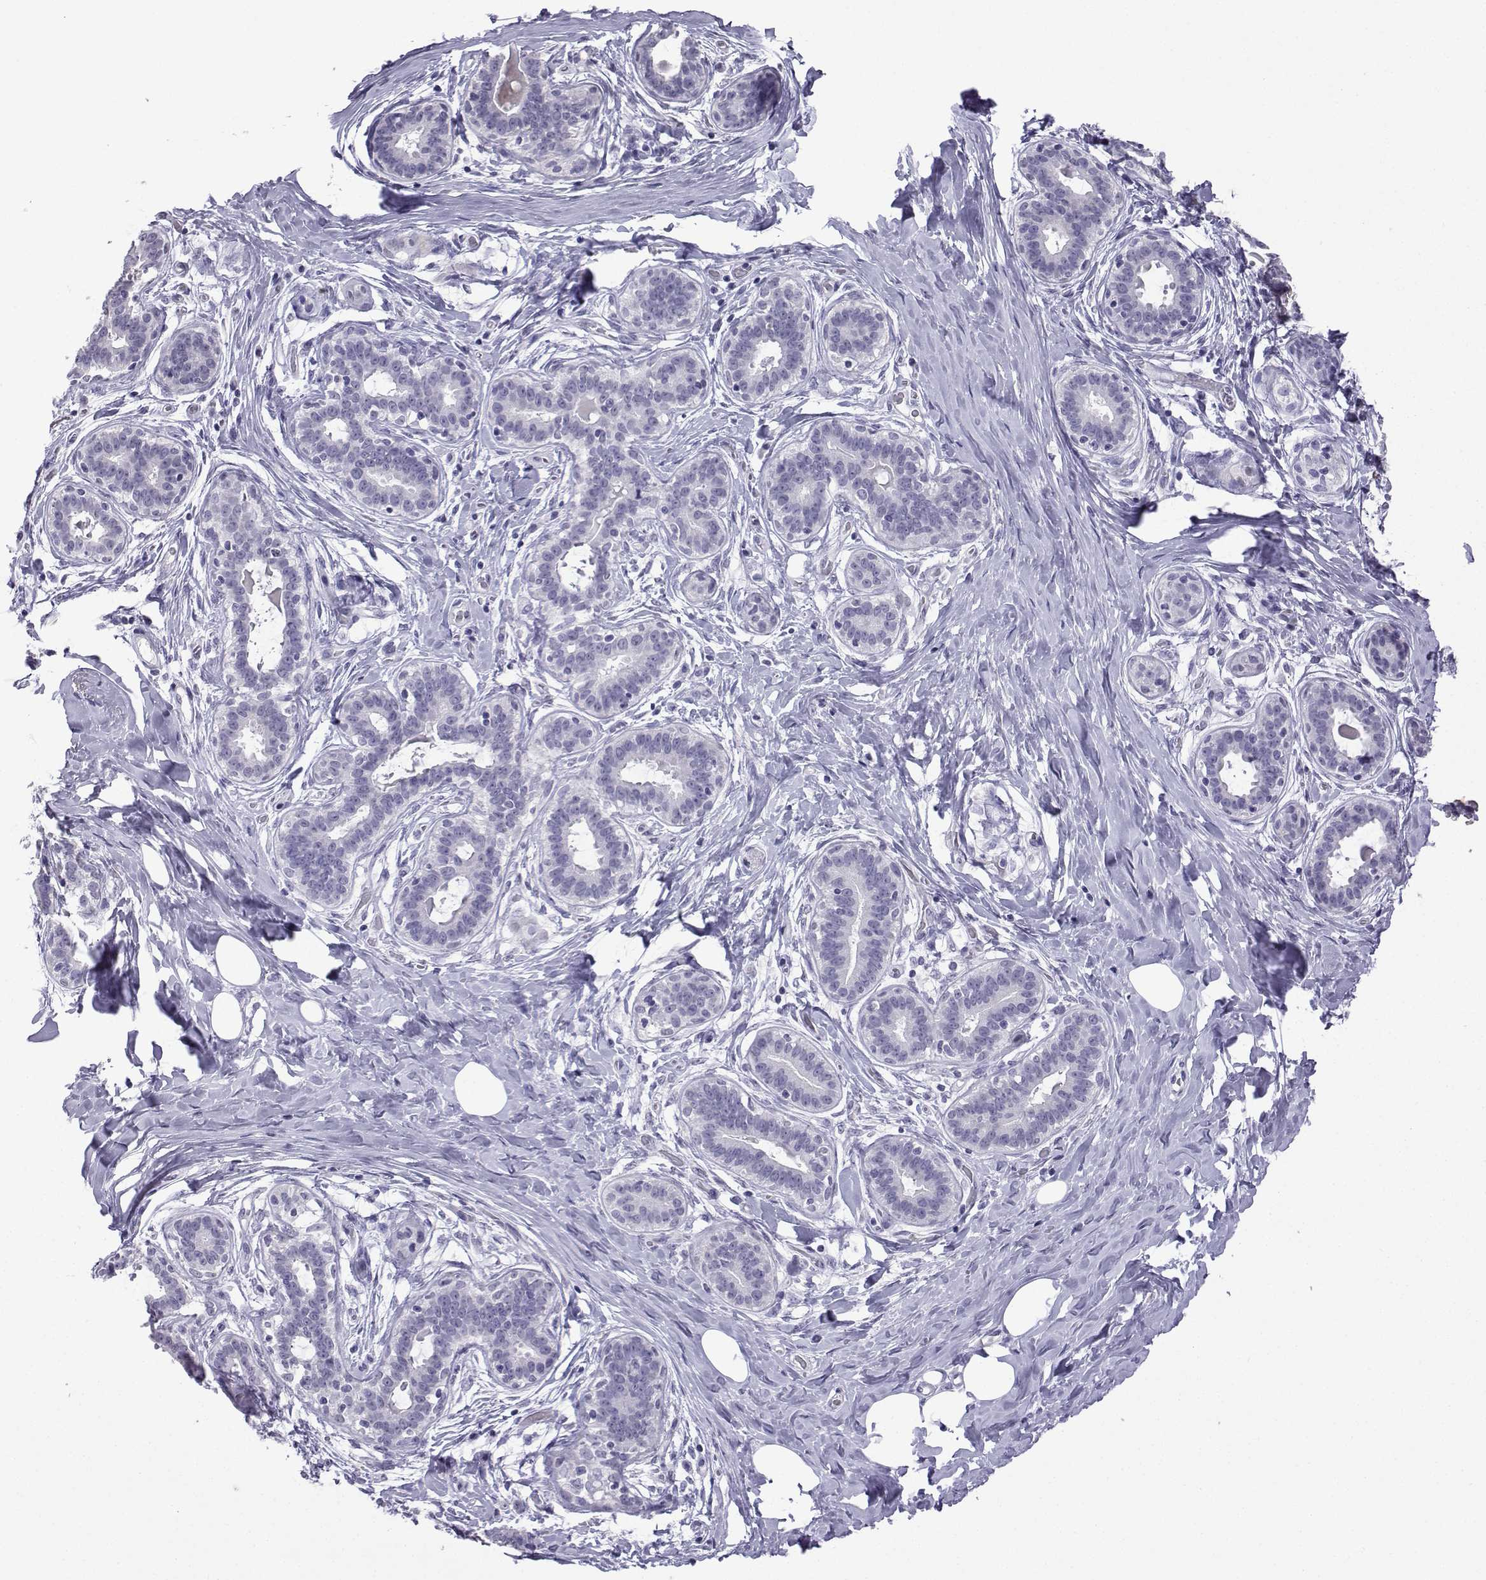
{"staining": {"intensity": "negative", "quantity": "none", "location": "none"}, "tissue": "breast", "cell_type": "Adipocytes", "image_type": "normal", "snomed": [{"axis": "morphology", "description": "Normal tissue, NOS"}, {"axis": "topography", "description": "Skin"}, {"axis": "topography", "description": "Breast"}], "caption": "There is no significant expression in adipocytes of breast.", "gene": "CFAP70", "patient": {"sex": "female", "age": 43}}